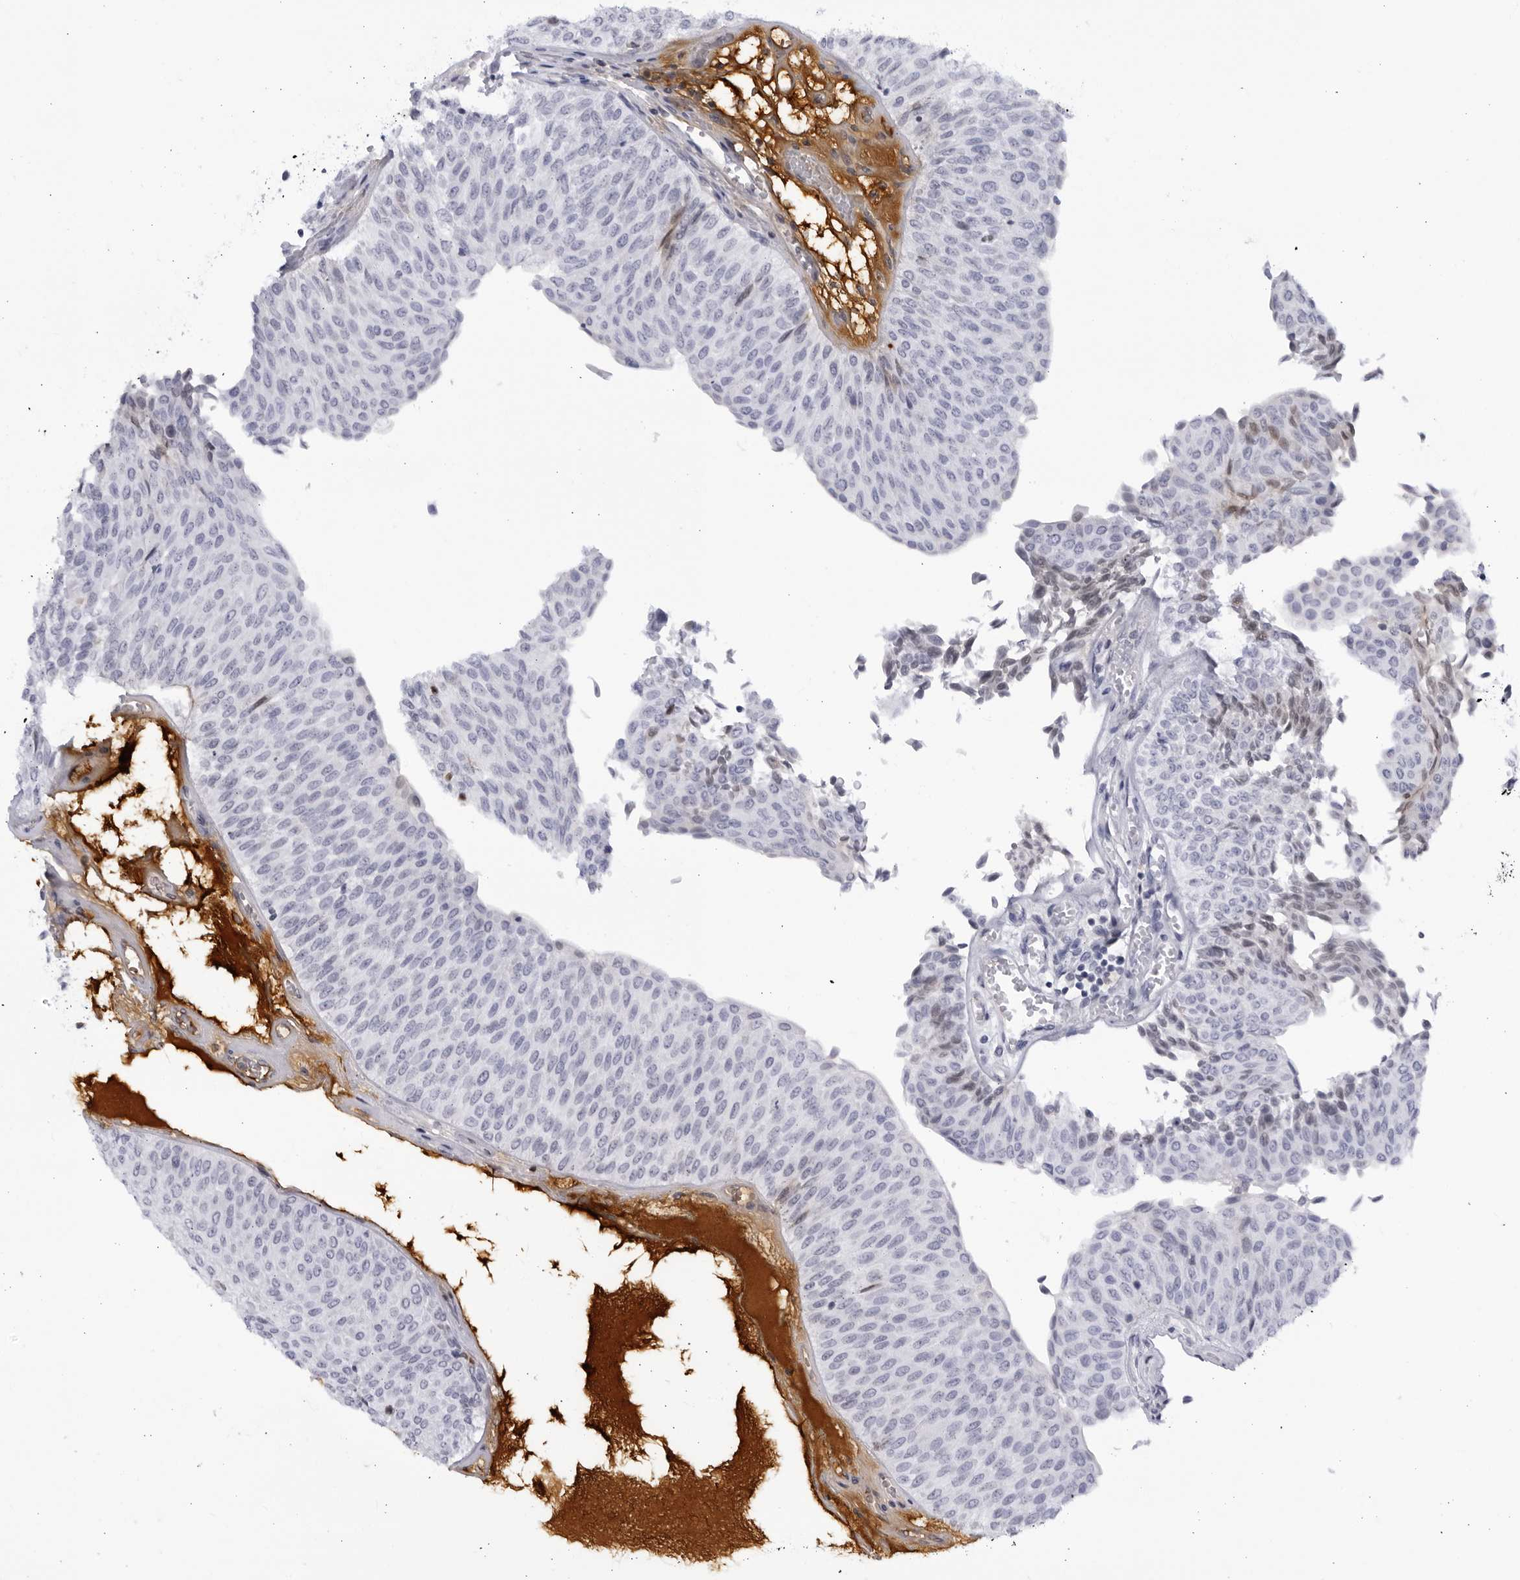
{"staining": {"intensity": "negative", "quantity": "none", "location": "none"}, "tissue": "urothelial cancer", "cell_type": "Tumor cells", "image_type": "cancer", "snomed": [{"axis": "morphology", "description": "Urothelial carcinoma, Low grade"}, {"axis": "topography", "description": "Urinary bladder"}], "caption": "Immunohistochemical staining of human low-grade urothelial carcinoma exhibits no significant expression in tumor cells. (Immunohistochemistry (ihc), brightfield microscopy, high magnification).", "gene": "CNBD1", "patient": {"sex": "male", "age": 78}}